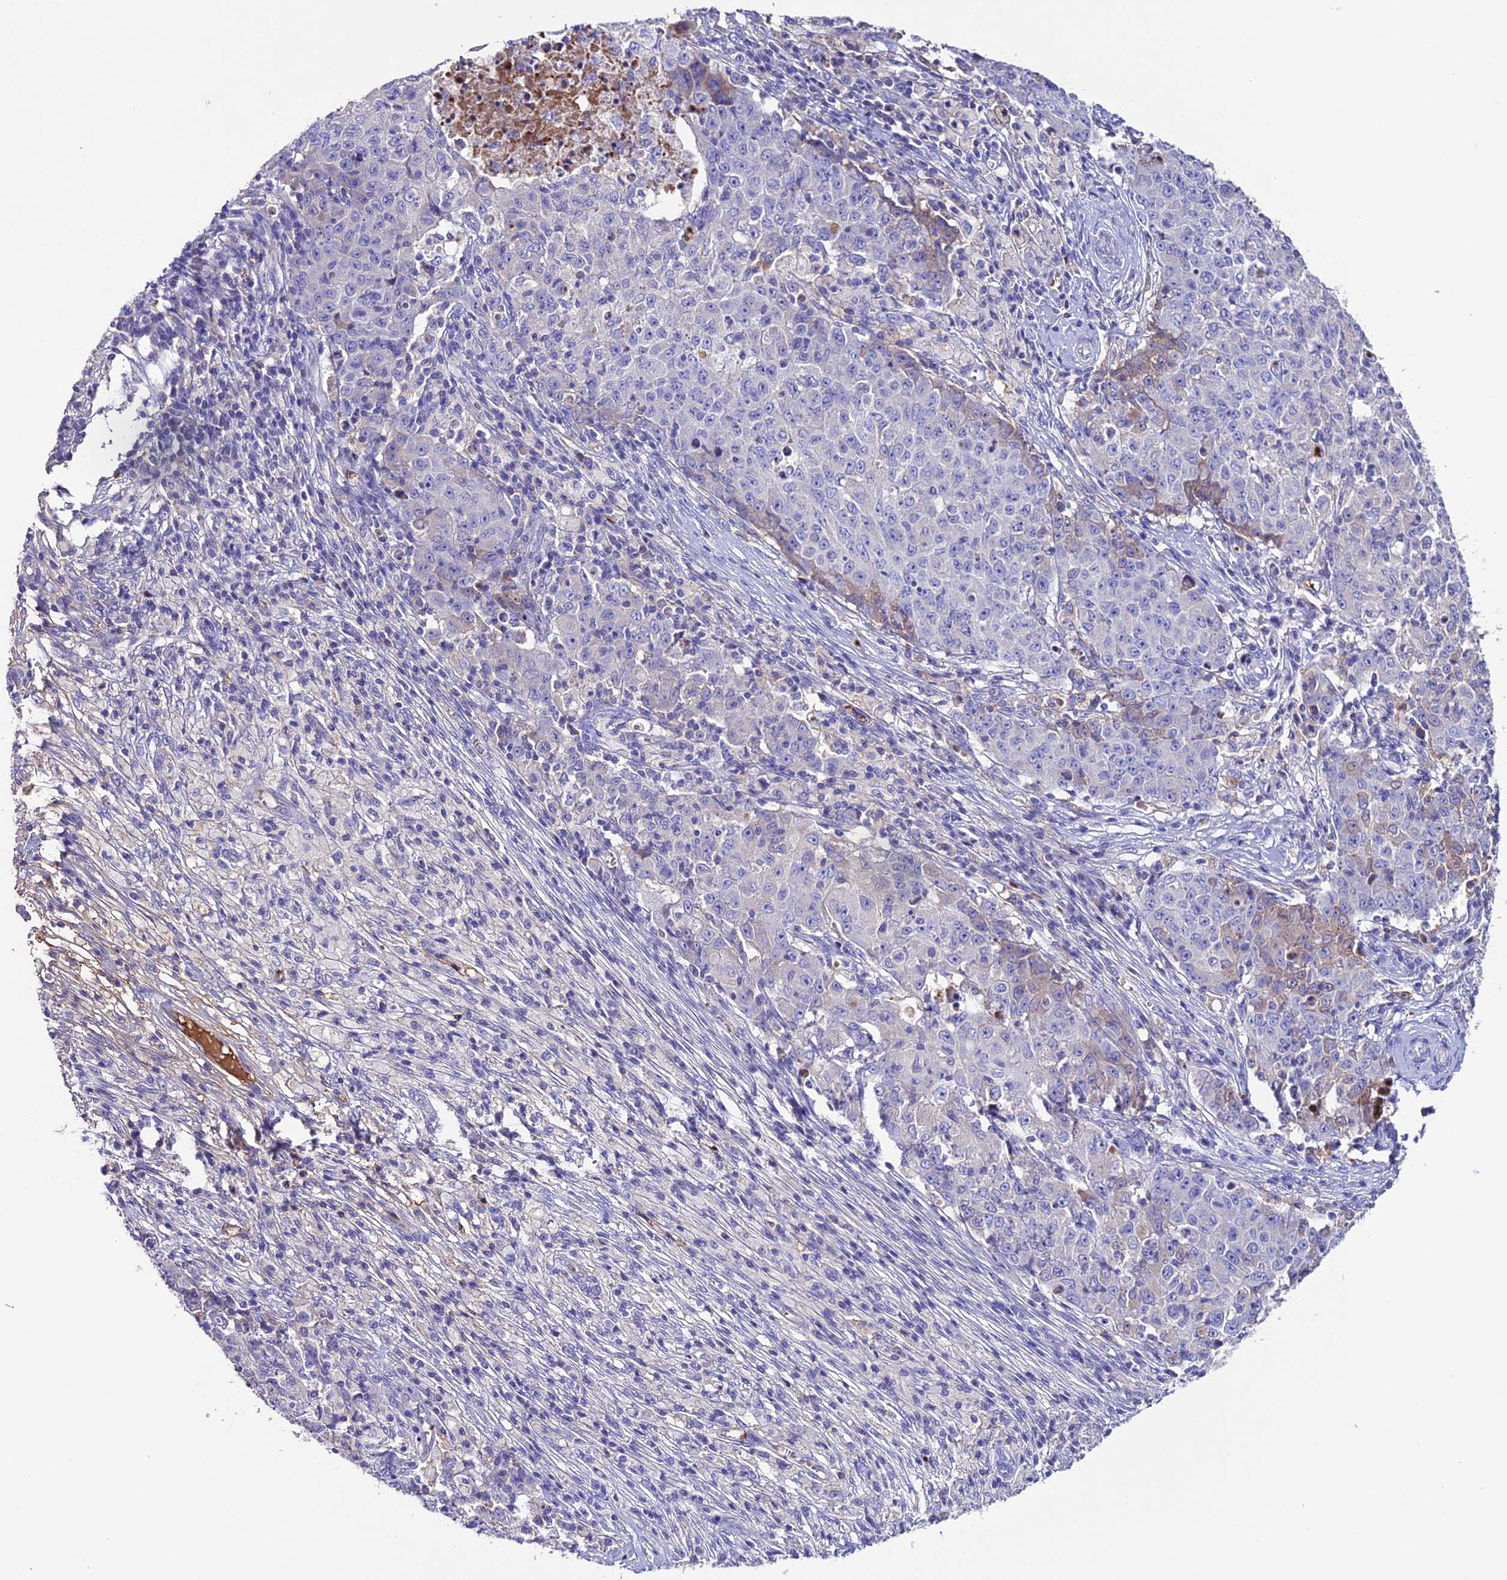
{"staining": {"intensity": "negative", "quantity": "none", "location": "none"}, "tissue": "ovarian cancer", "cell_type": "Tumor cells", "image_type": "cancer", "snomed": [{"axis": "morphology", "description": "Carcinoma, endometroid"}, {"axis": "topography", "description": "Ovary"}], "caption": "DAB (3,3'-diaminobenzidine) immunohistochemical staining of ovarian endometroid carcinoma shows no significant expression in tumor cells.", "gene": "TCP11L2", "patient": {"sex": "female", "age": 42}}